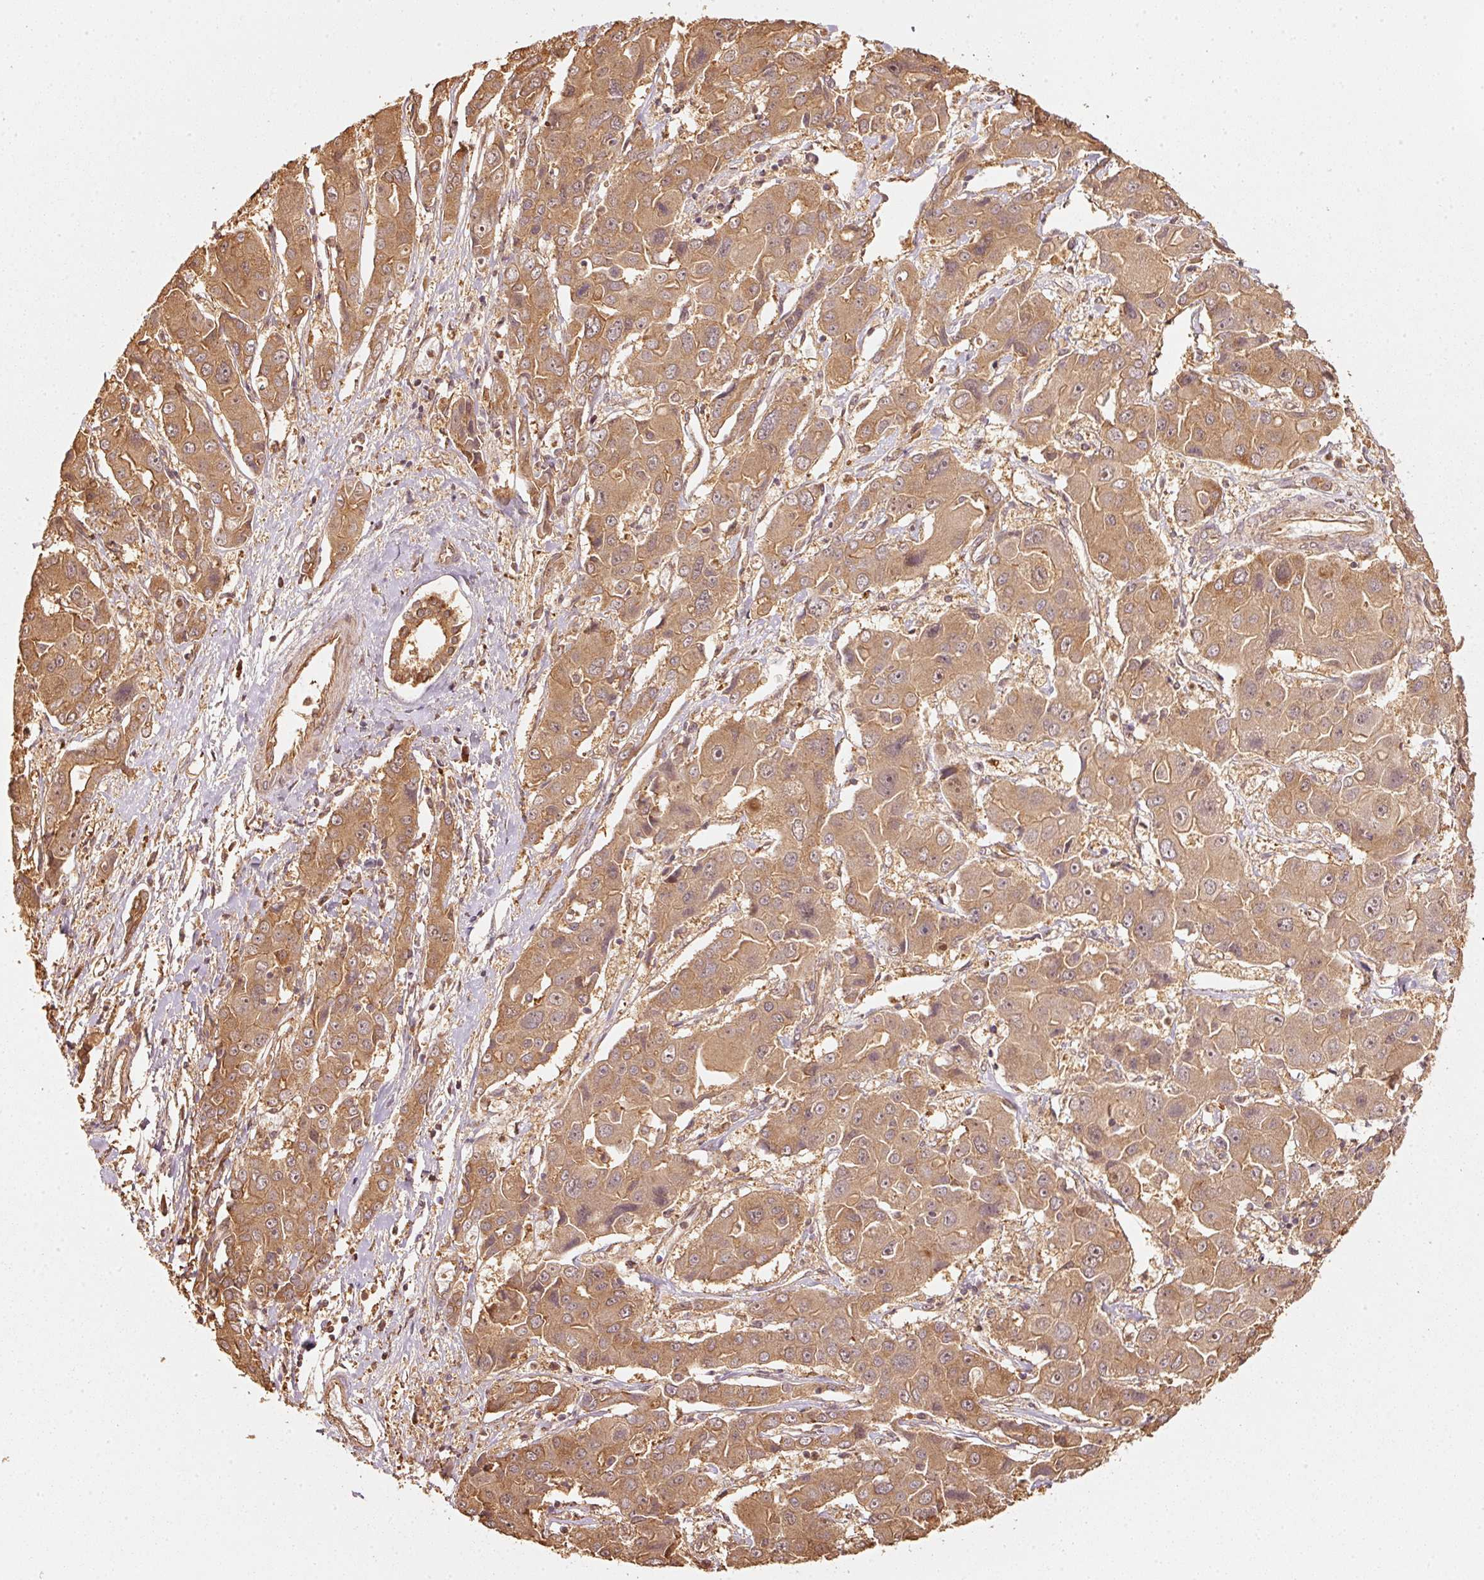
{"staining": {"intensity": "moderate", "quantity": ">75%", "location": "cytoplasmic/membranous"}, "tissue": "liver cancer", "cell_type": "Tumor cells", "image_type": "cancer", "snomed": [{"axis": "morphology", "description": "Cholangiocarcinoma"}, {"axis": "topography", "description": "Liver"}], "caption": "A brown stain labels moderate cytoplasmic/membranous positivity of a protein in liver cancer (cholangiocarcinoma) tumor cells.", "gene": "STAU1", "patient": {"sex": "male", "age": 67}}